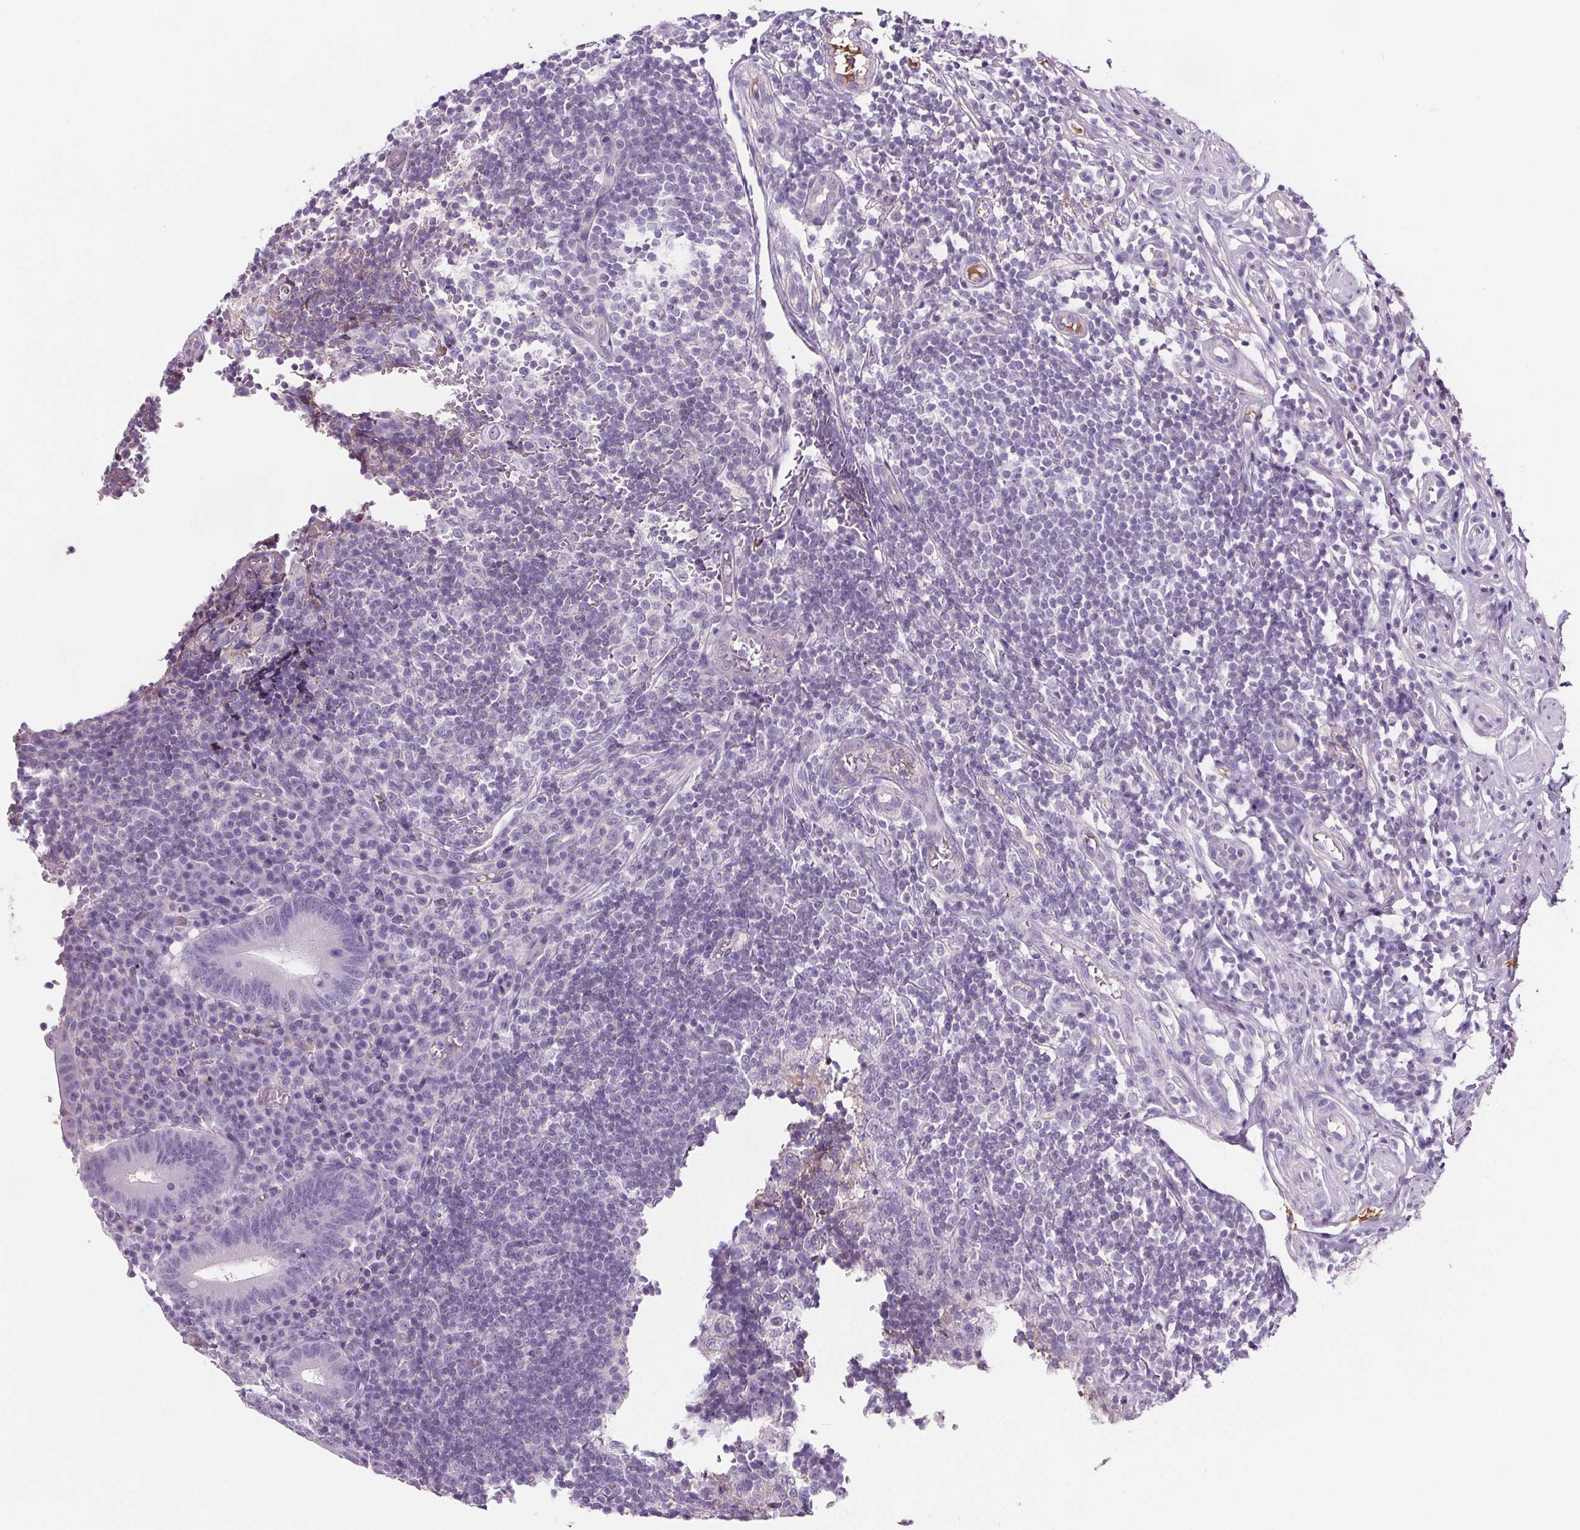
{"staining": {"intensity": "negative", "quantity": "none", "location": "none"}, "tissue": "appendix", "cell_type": "Glandular cells", "image_type": "normal", "snomed": [{"axis": "morphology", "description": "Normal tissue, NOS"}, {"axis": "topography", "description": "Appendix"}], "caption": "High magnification brightfield microscopy of normal appendix stained with DAB (3,3'-diaminobenzidine) (brown) and counterstained with hematoxylin (blue): glandular cells show no significant staining. (DAB (3,3'-diaminobenzidine) IHC with hematoxylin counter stain).", "gene": "CD5L", "patient": {"sex": "male", "age": 18}}